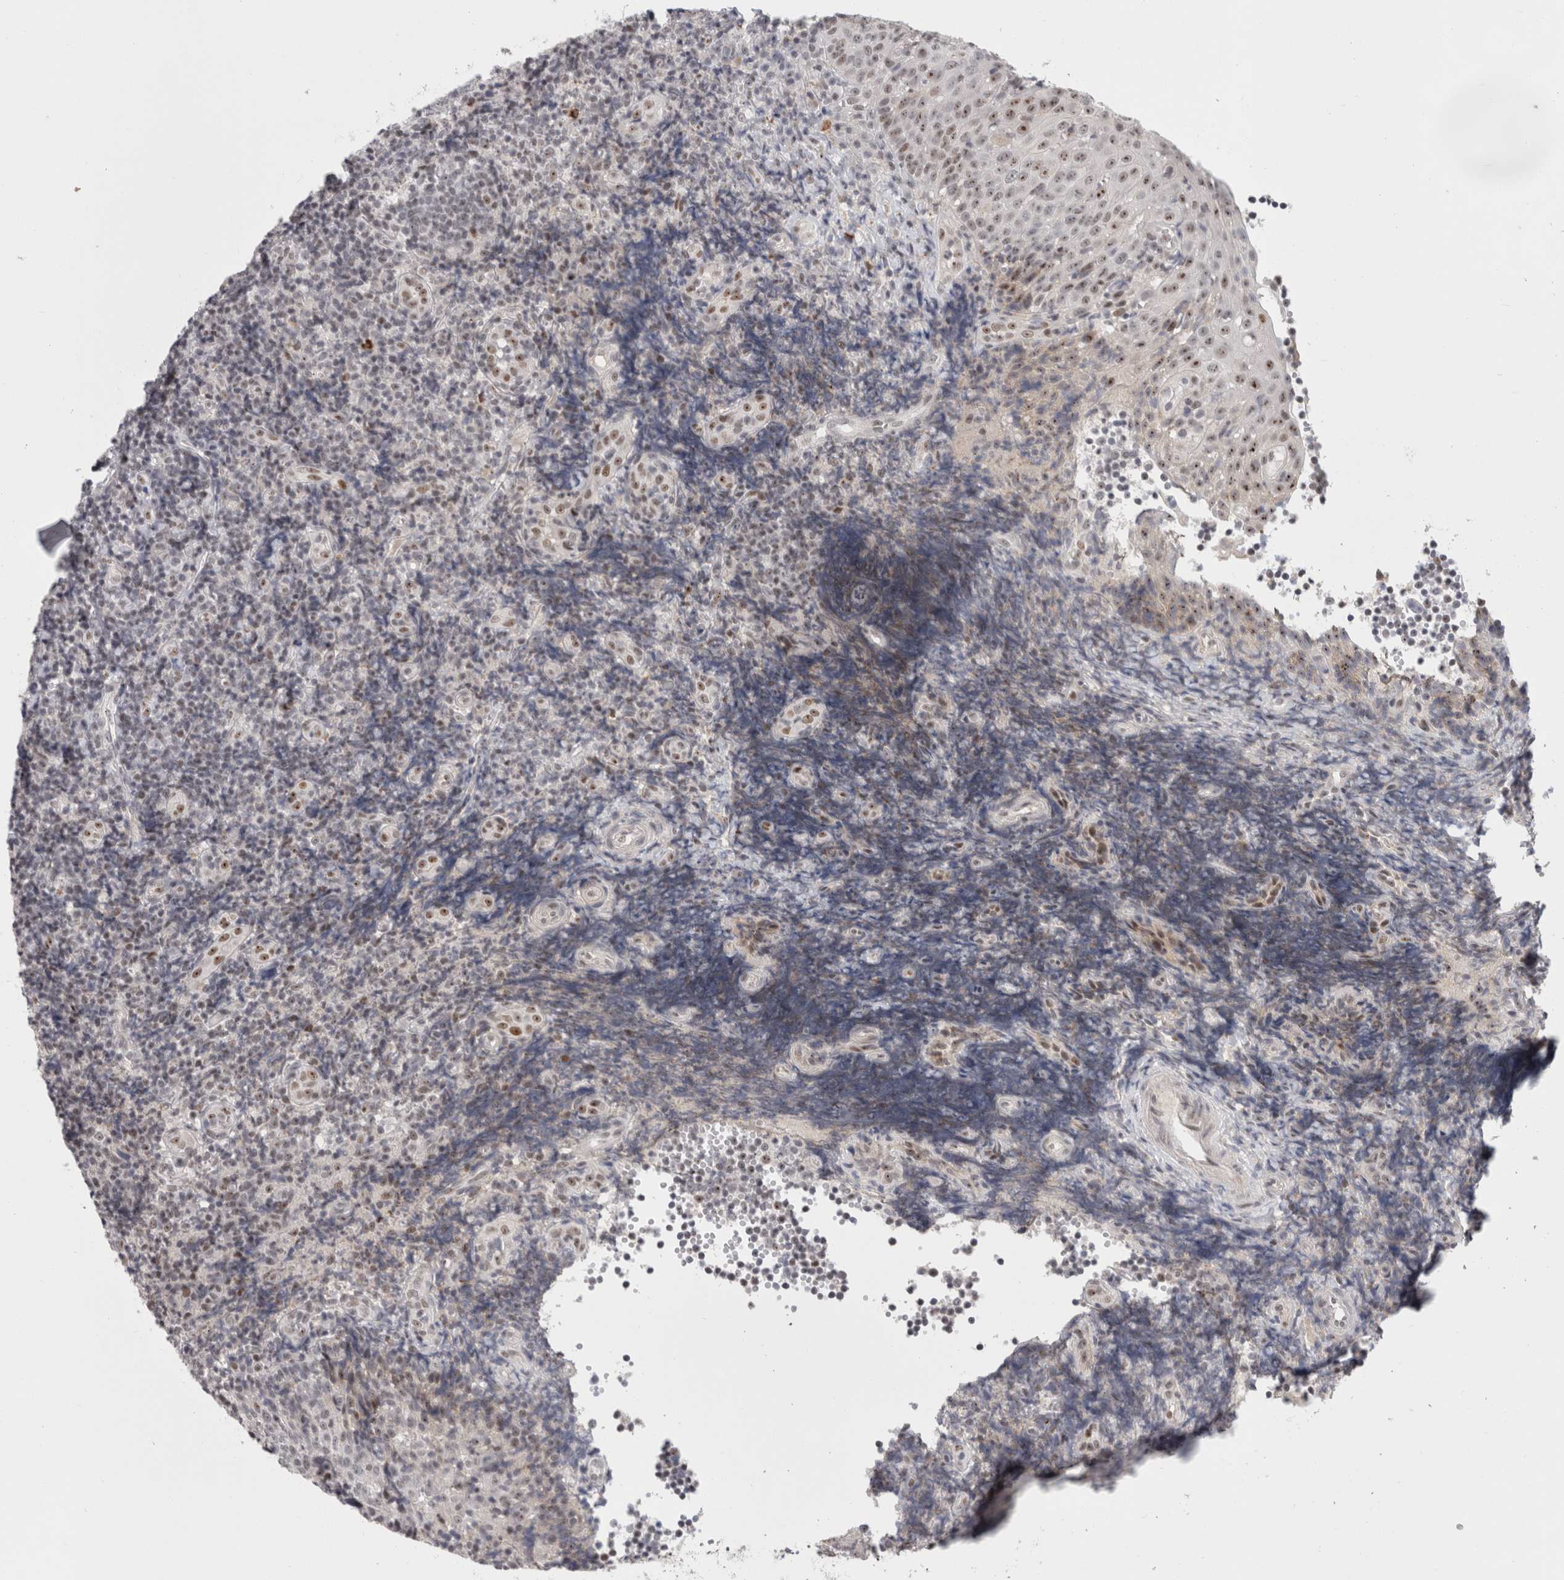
{"staining": {"intensity": "weak", "quantity": "<25%", "location": "nuclear"}, "tissue": "tonsil", "cell_type": "Germinal center cells", "image_type": "normal", "snomed": [{"axis": "morphology", "description": "Normal tissue, NOS"}, {"axis": "topography", "description": "Tonsil"}], "caption": "Human tonsil stained for a protein using immunohistochemistry (IHC) demonstrates no expression in germinal center cells.", "gene": "SENP6", "patient": {"sex": "female", "age": 40}}